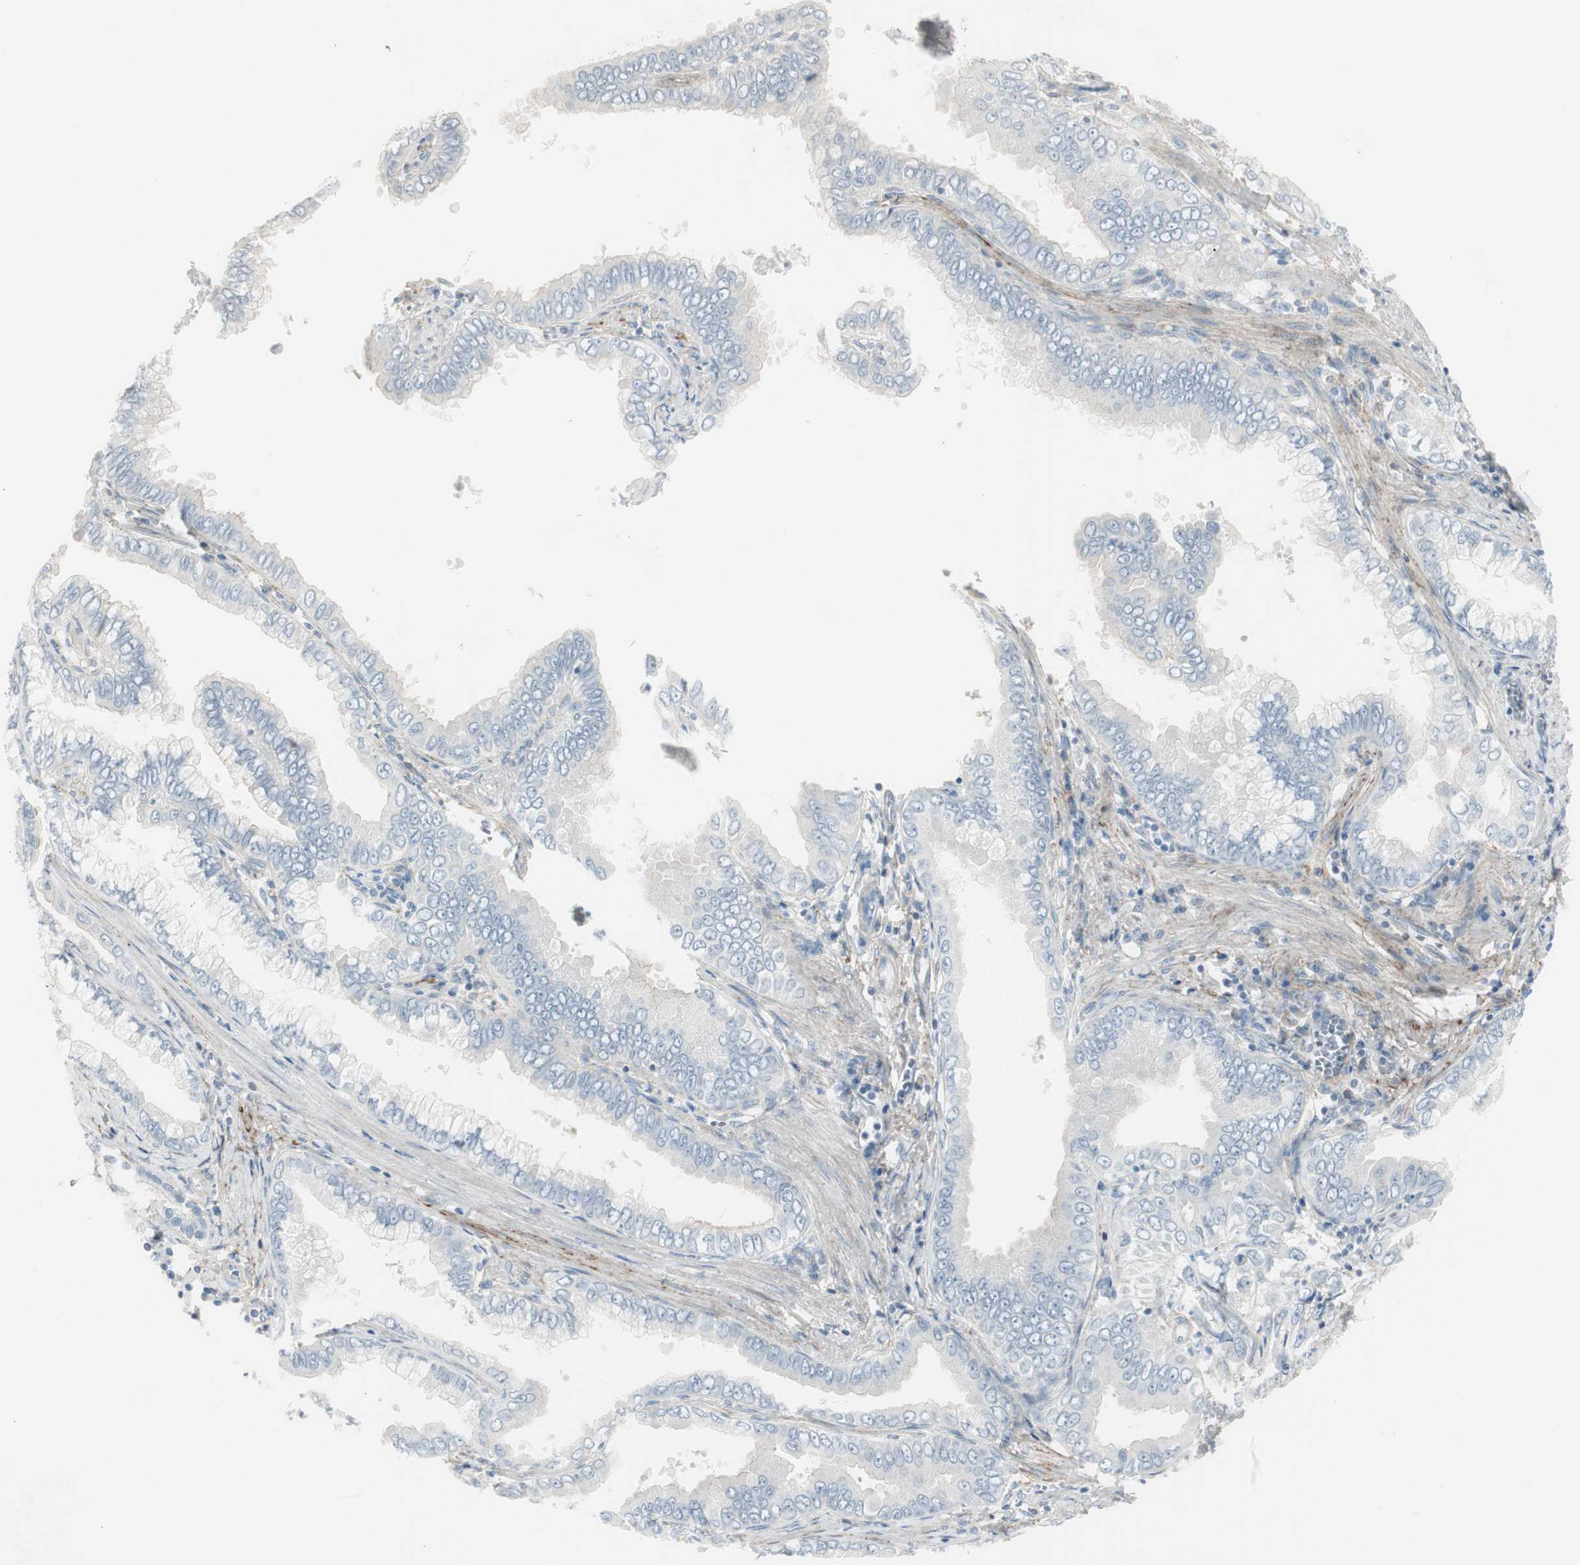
{"staining": {"intensity": "negative", "quantity": "none", "location": "none"}, "tissue": "pancreatic cancer", "cell_type": "Tumor cells", "image_type": "cancer", "snomed": [{"axis": "morphology", "description": "Normal tissue, NOS"}, {"axis": "topography", "description": "Lymph node"}], "caption": "Immunohistochemical staining of human pancreatic cancer displays no significant staining in tumor cells. Nuclei are stained in blue.", "gene": "CACNA2D1", "patient": {"sex": "male", "age": 50}}